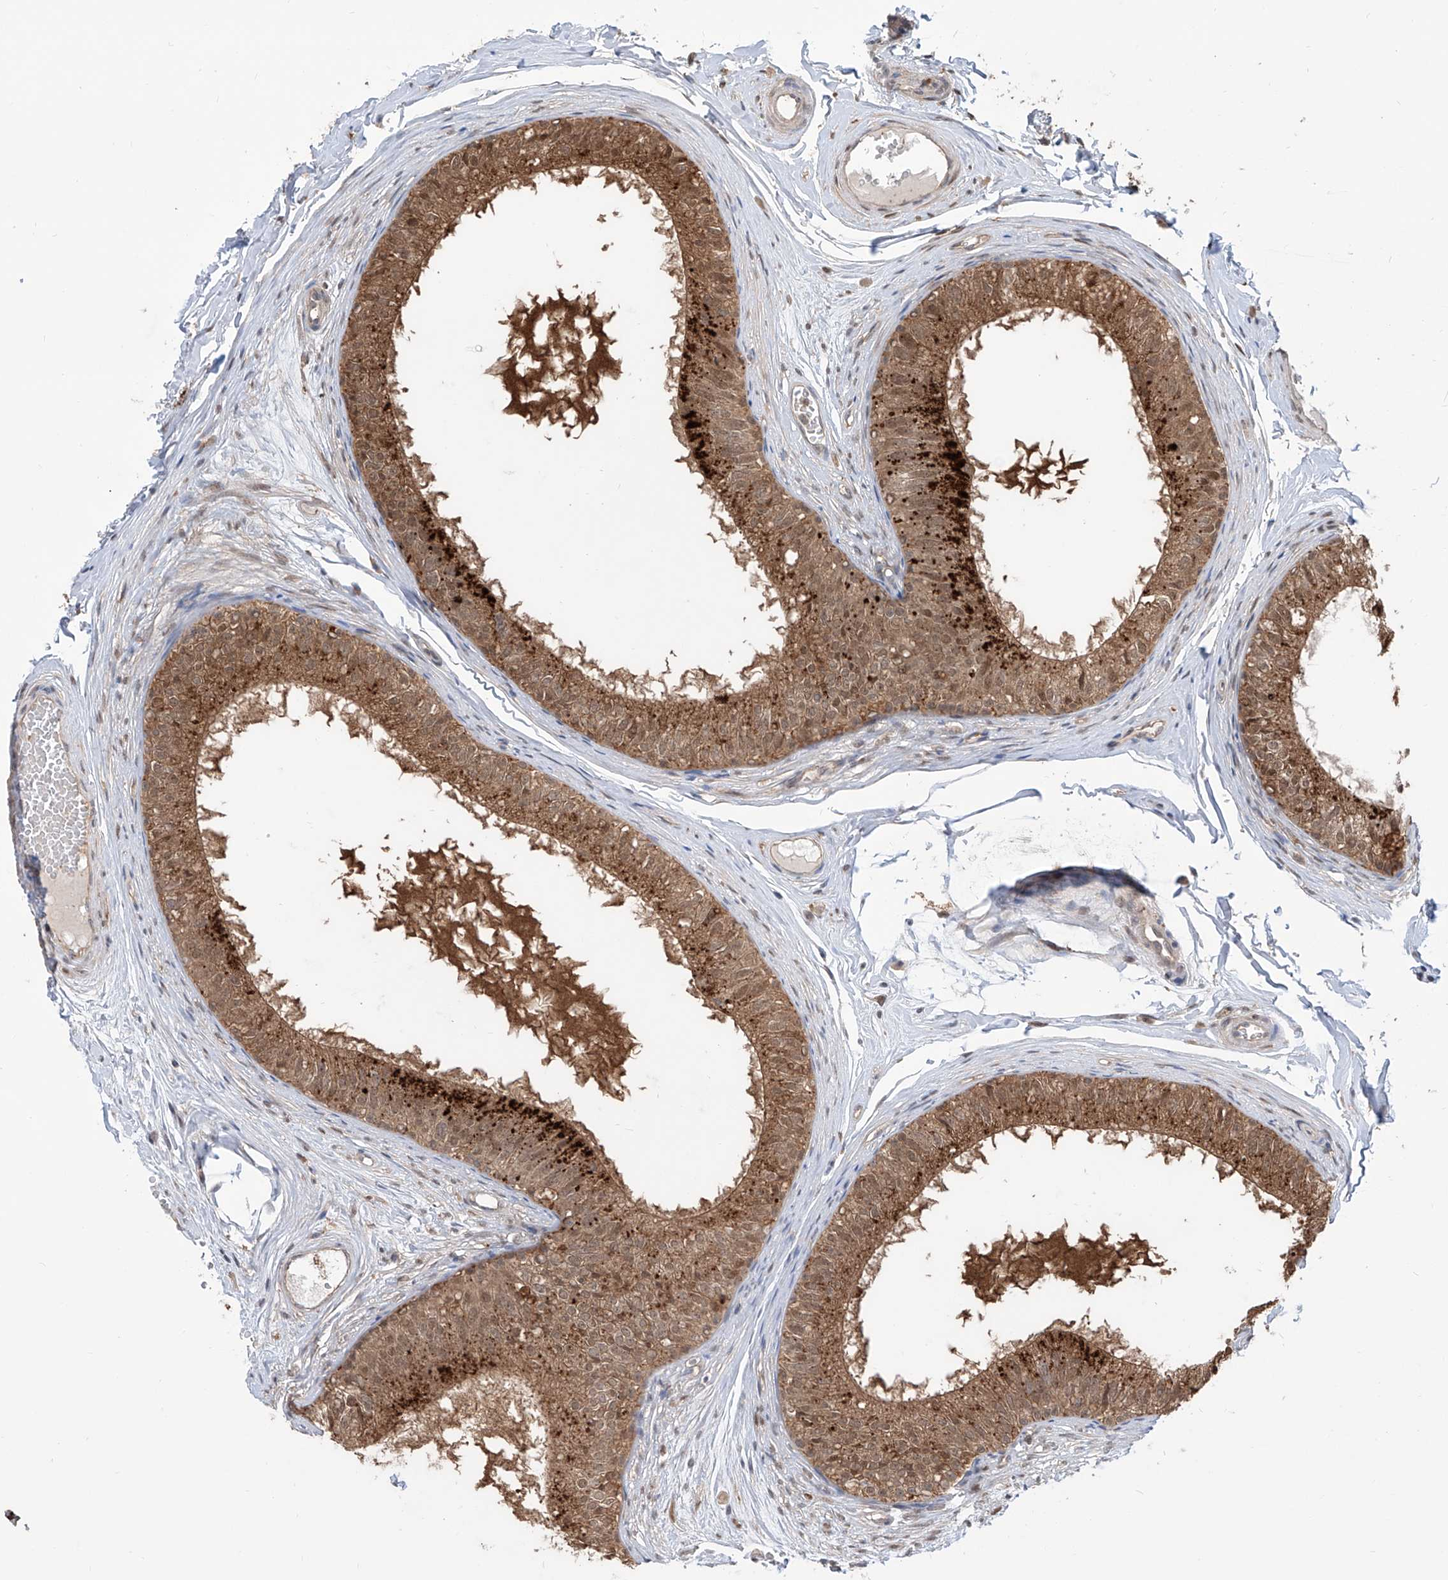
{"staining": {"intensity": "moderate", "quantity": ">75%", "location": "cytoplasmic/membranous"}, "tissue": "epididymis", "cell_type": "Glandular cells", "image_type": "normal", "snomed": [{"axis": "morphology", "description": "Normal tissue, NOS"}, {"axis": "morphology", "description": "Seminoma in situ"}, {"axis": "topography", "description": "Testis"}, {"axis": "topography", "description": "Epididymis"}], "caption": "Immunohistochemistry photomicrograph of unremarkable epididymis stained for a protein (brown), which displays medium levels of moderate cytoplasmic/membranous expression in about >75% of glandular cells.", "gene": "HOXC8", "patient": {"sex": "male", "age": 28}}